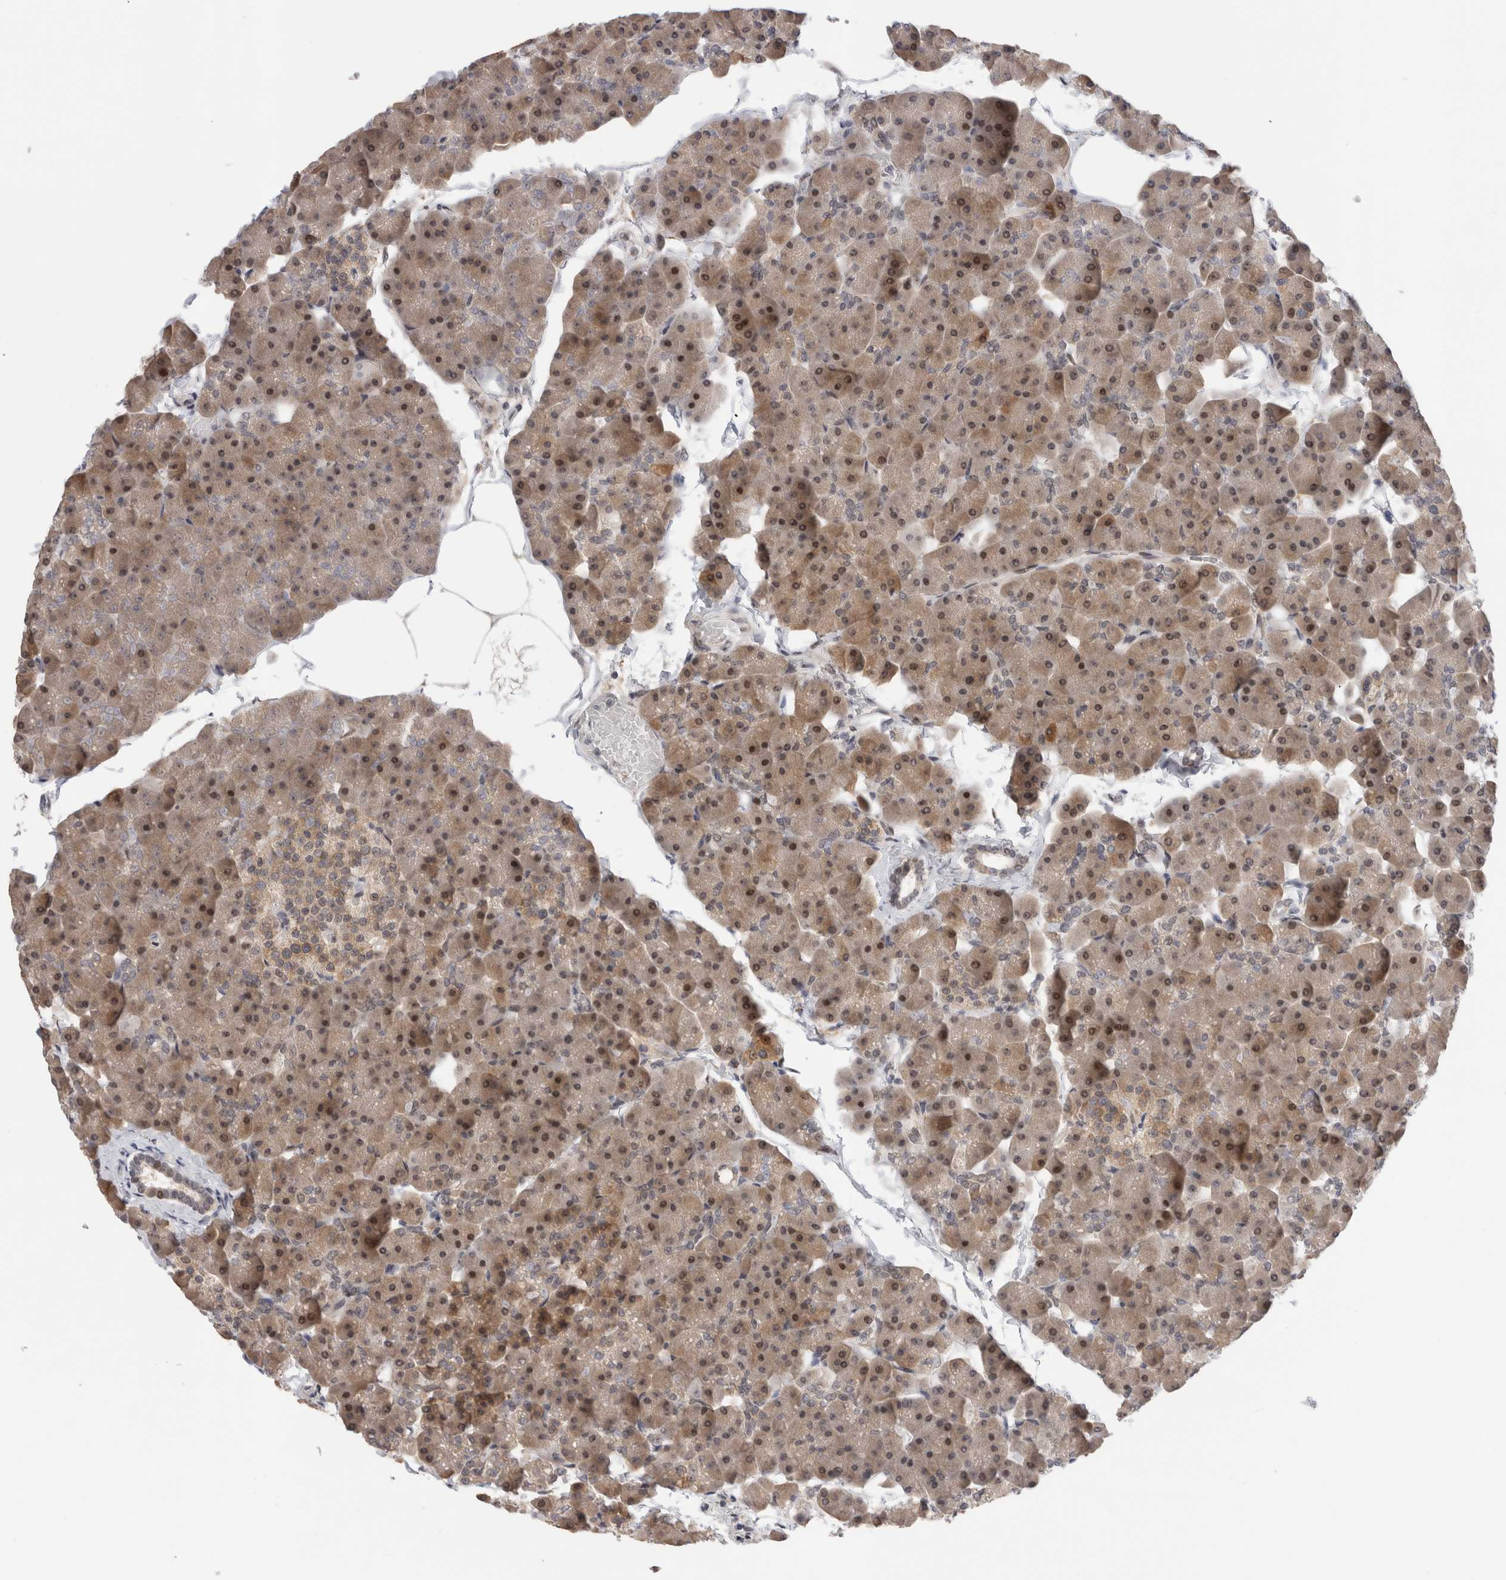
{"staining": {"intensity": "moderate", "quantity": ">75%", "location": "cytoplasmic/membranous,nuclear"}, "tissue": "pancreas", "cell_type": "Exocrine glandular cells", "image_type": "normal", "snomed": [{"axis": "morphology", "description": "Normal tissue, NOS"}, {"axis": "topography", "description": "Pancreas"}], "caption": "Pancreas stained with immunohistochemistry (IHC) displays moderate cytoplasmic/membranous,nuclear staining in approximately >75% of exocrine glandular cells. Using DAB (brown) and hematoxylin (blue) stains, captured at high magnification using brightfield microscopy.", "gene": "ZNF521", "patient": {"sex": "male", "age": 35}}